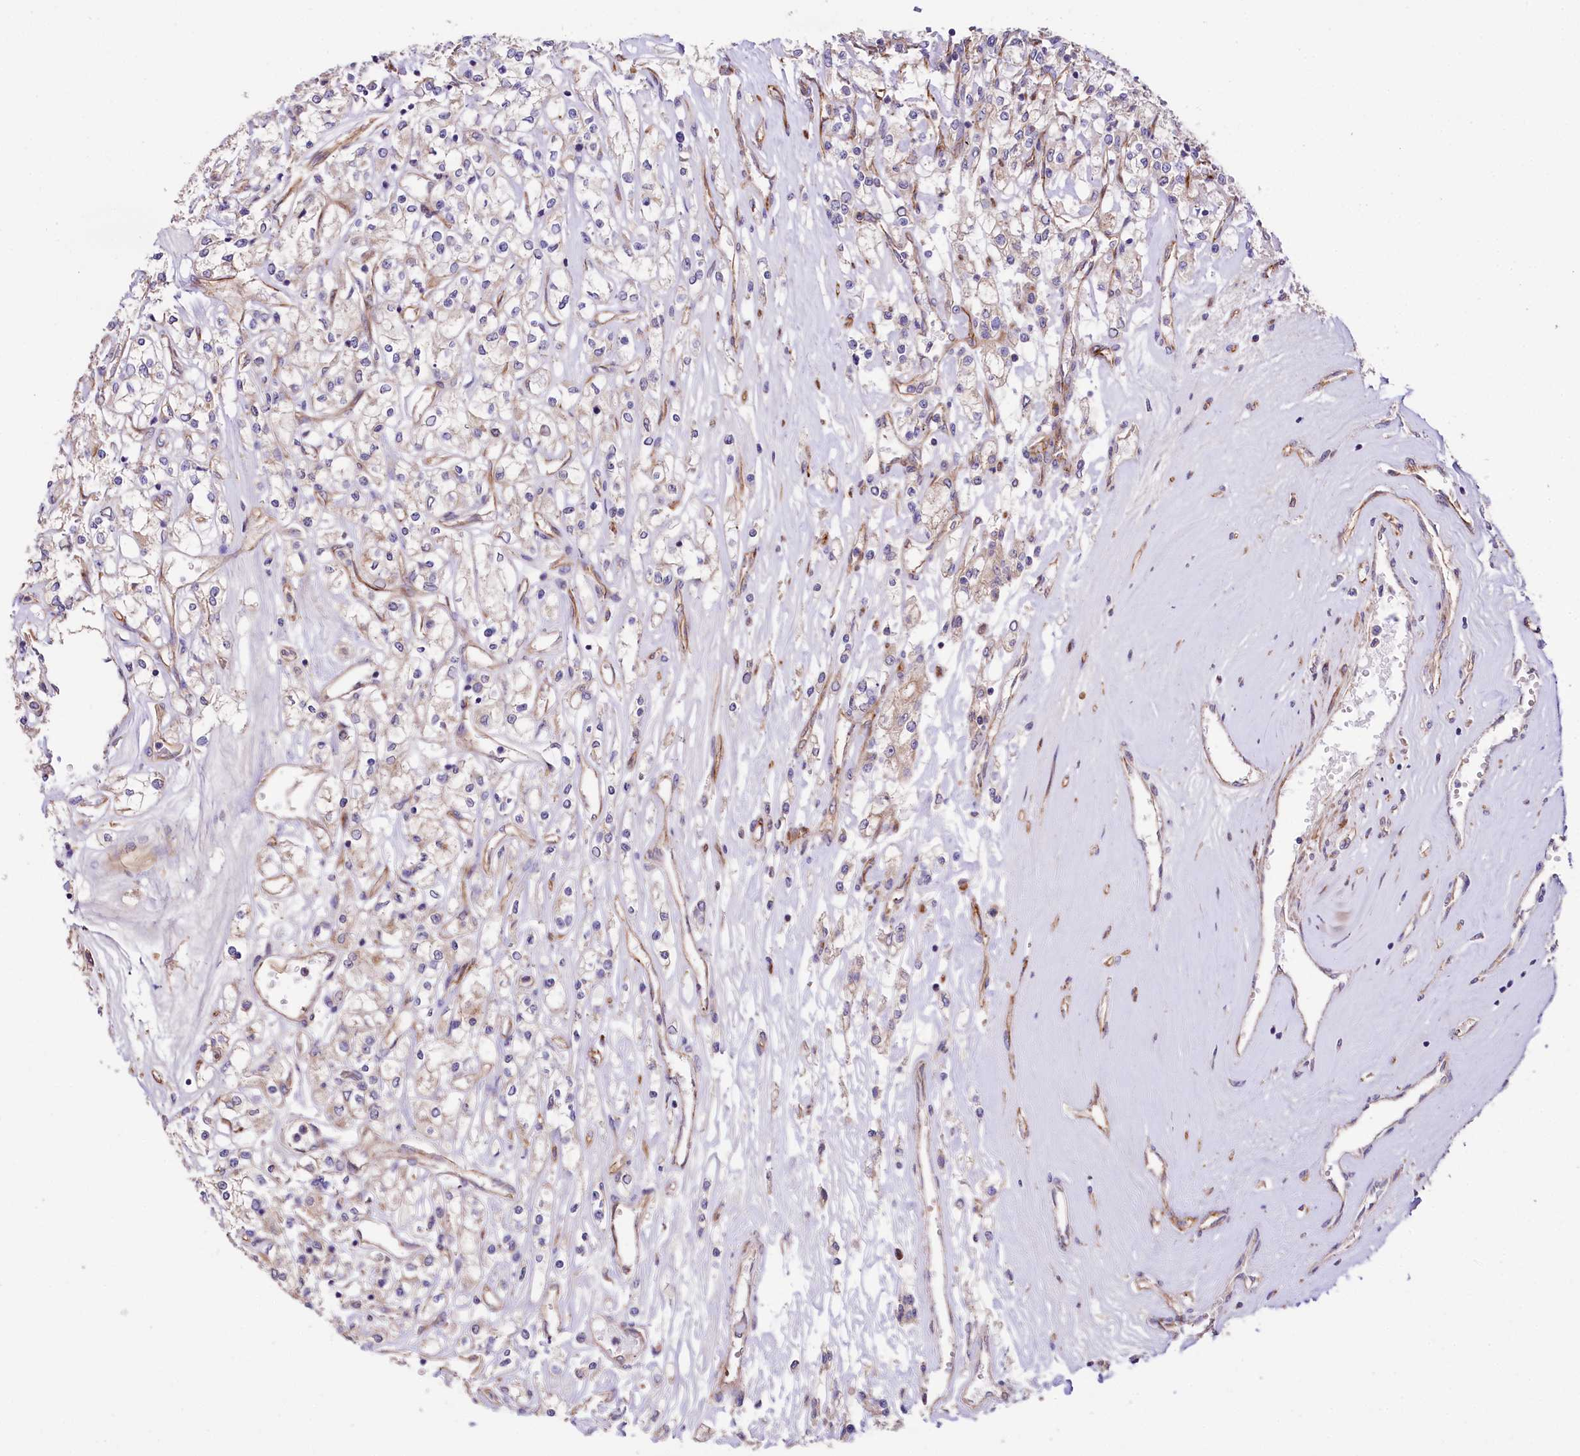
{"staining": {"intensity": "weak", "quantity": "<25%", "location": "cytoplasmic/membranous"}, "tissue": "renal cancer", "cell_type": "Tumor cells", "image_type": "cancer", "snomed": [{"axis": "morphology", "description": "Adenocarcinoma, NOS"}, {"axis": "topography", "description": "Kidney"}], "caption": "High magnification brightfield microscopy of renal cancer (adenocarcinoma) stained with DAB (3,3'-diaminobenzidine) (brown) and counterstained with hematoxylin (blue): tumor cells show no significant positivity. The staining was performed using DAB to visualize the protein expression in brown, while the nuclei were stained in blue with hematoxylin (Magnification: 20x).", "gene": "SPATS2", "patient": {"sex": "female", "age": 59}}